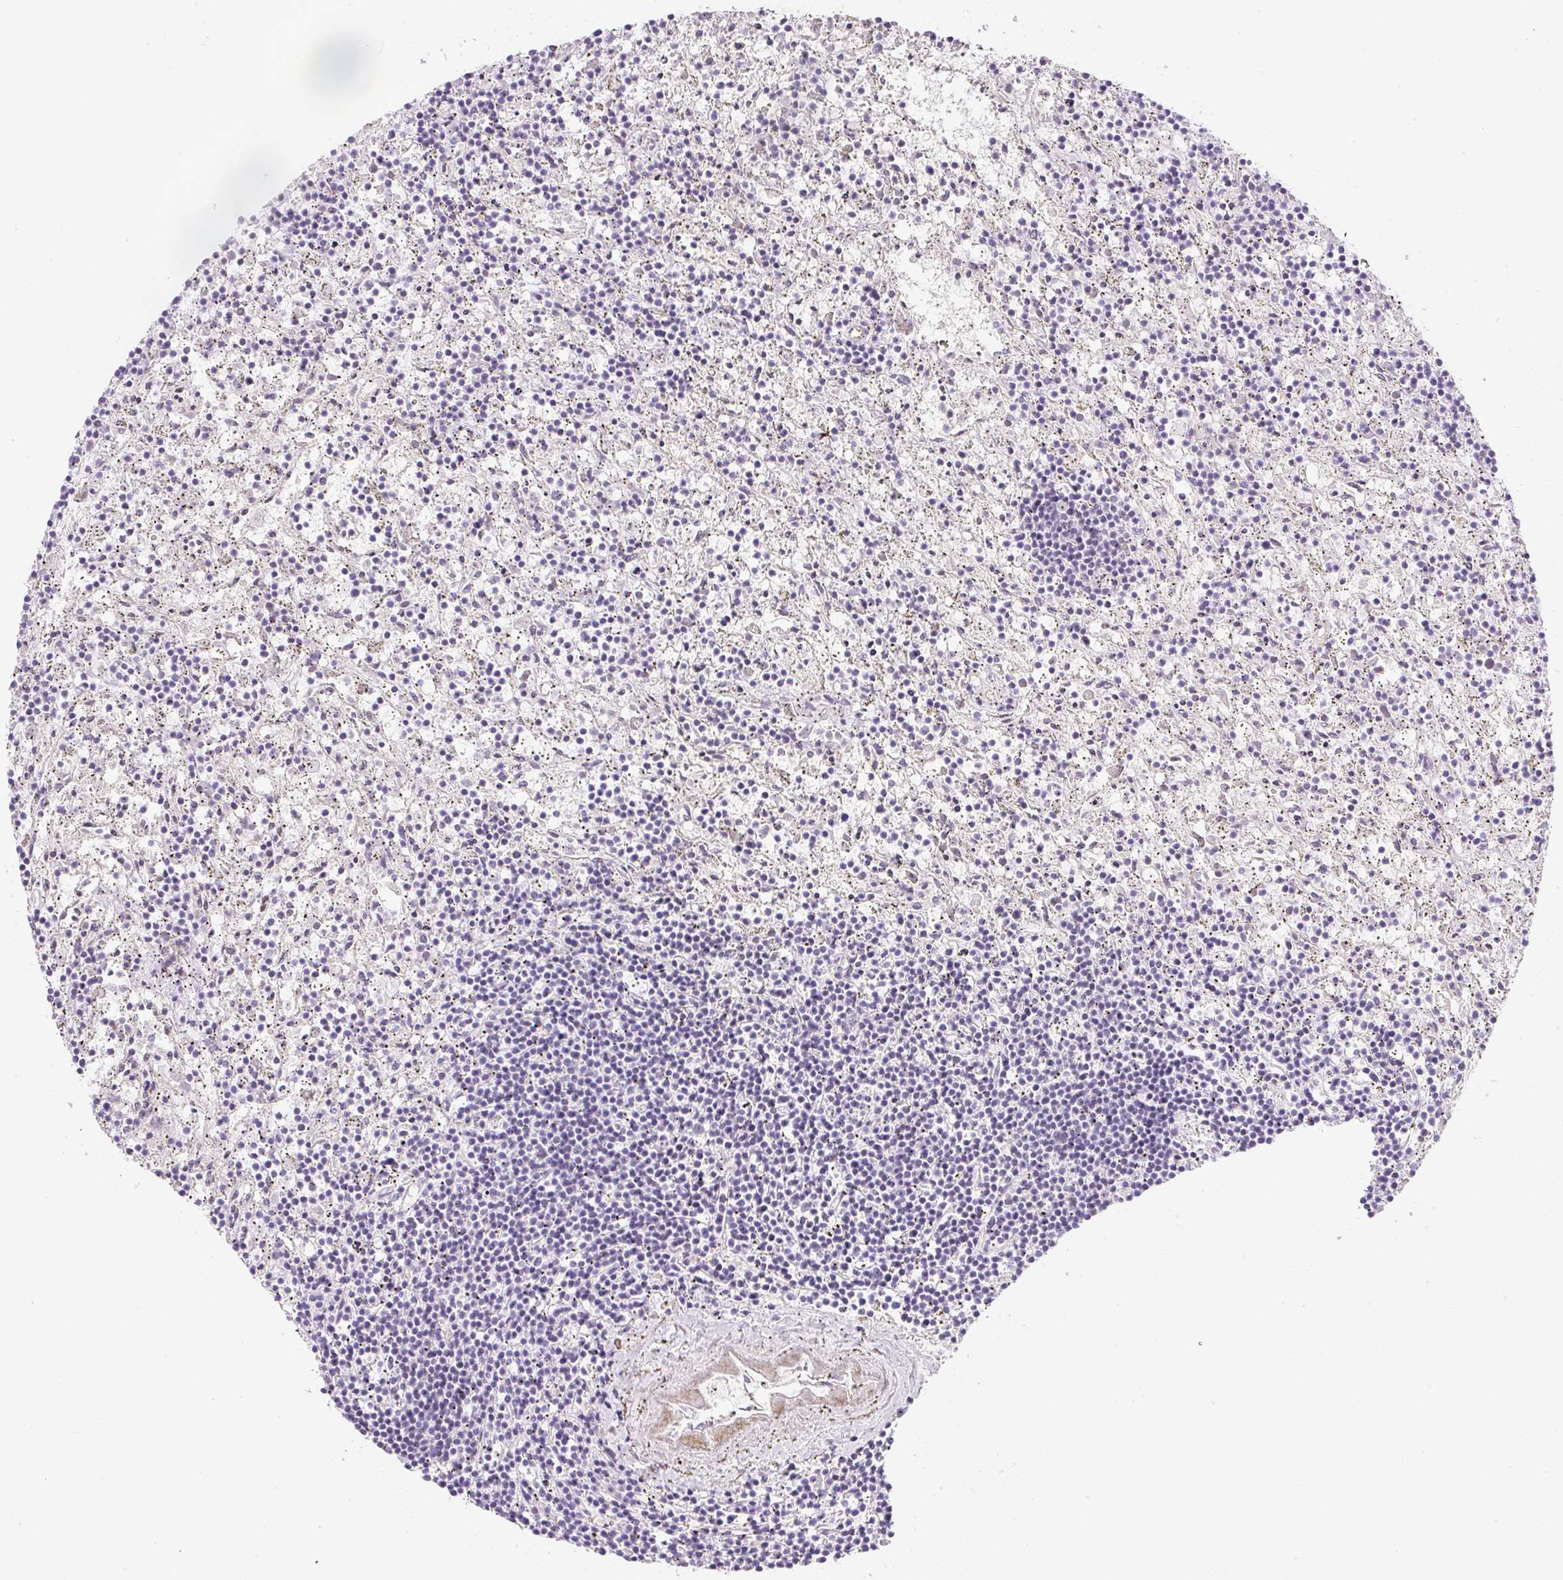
{"staining": {"intensity": "negative", "quantity": "none", "location": "none"}, "tissue": "lymphoma", "cell_type": "Tumor cells", "image_type": "cancer", "snomed": [{"axis": "morphology", "description": "Malignant lymphoma, non-Hodgkin's type, Low grade"}, {"axis": "topography", "description": "Spleen"}], "caption": "There is no significant staining in tumor cells of lymphoma.", "gene": "DPPA4", "patient": {"sex": "male", "age": 76}}